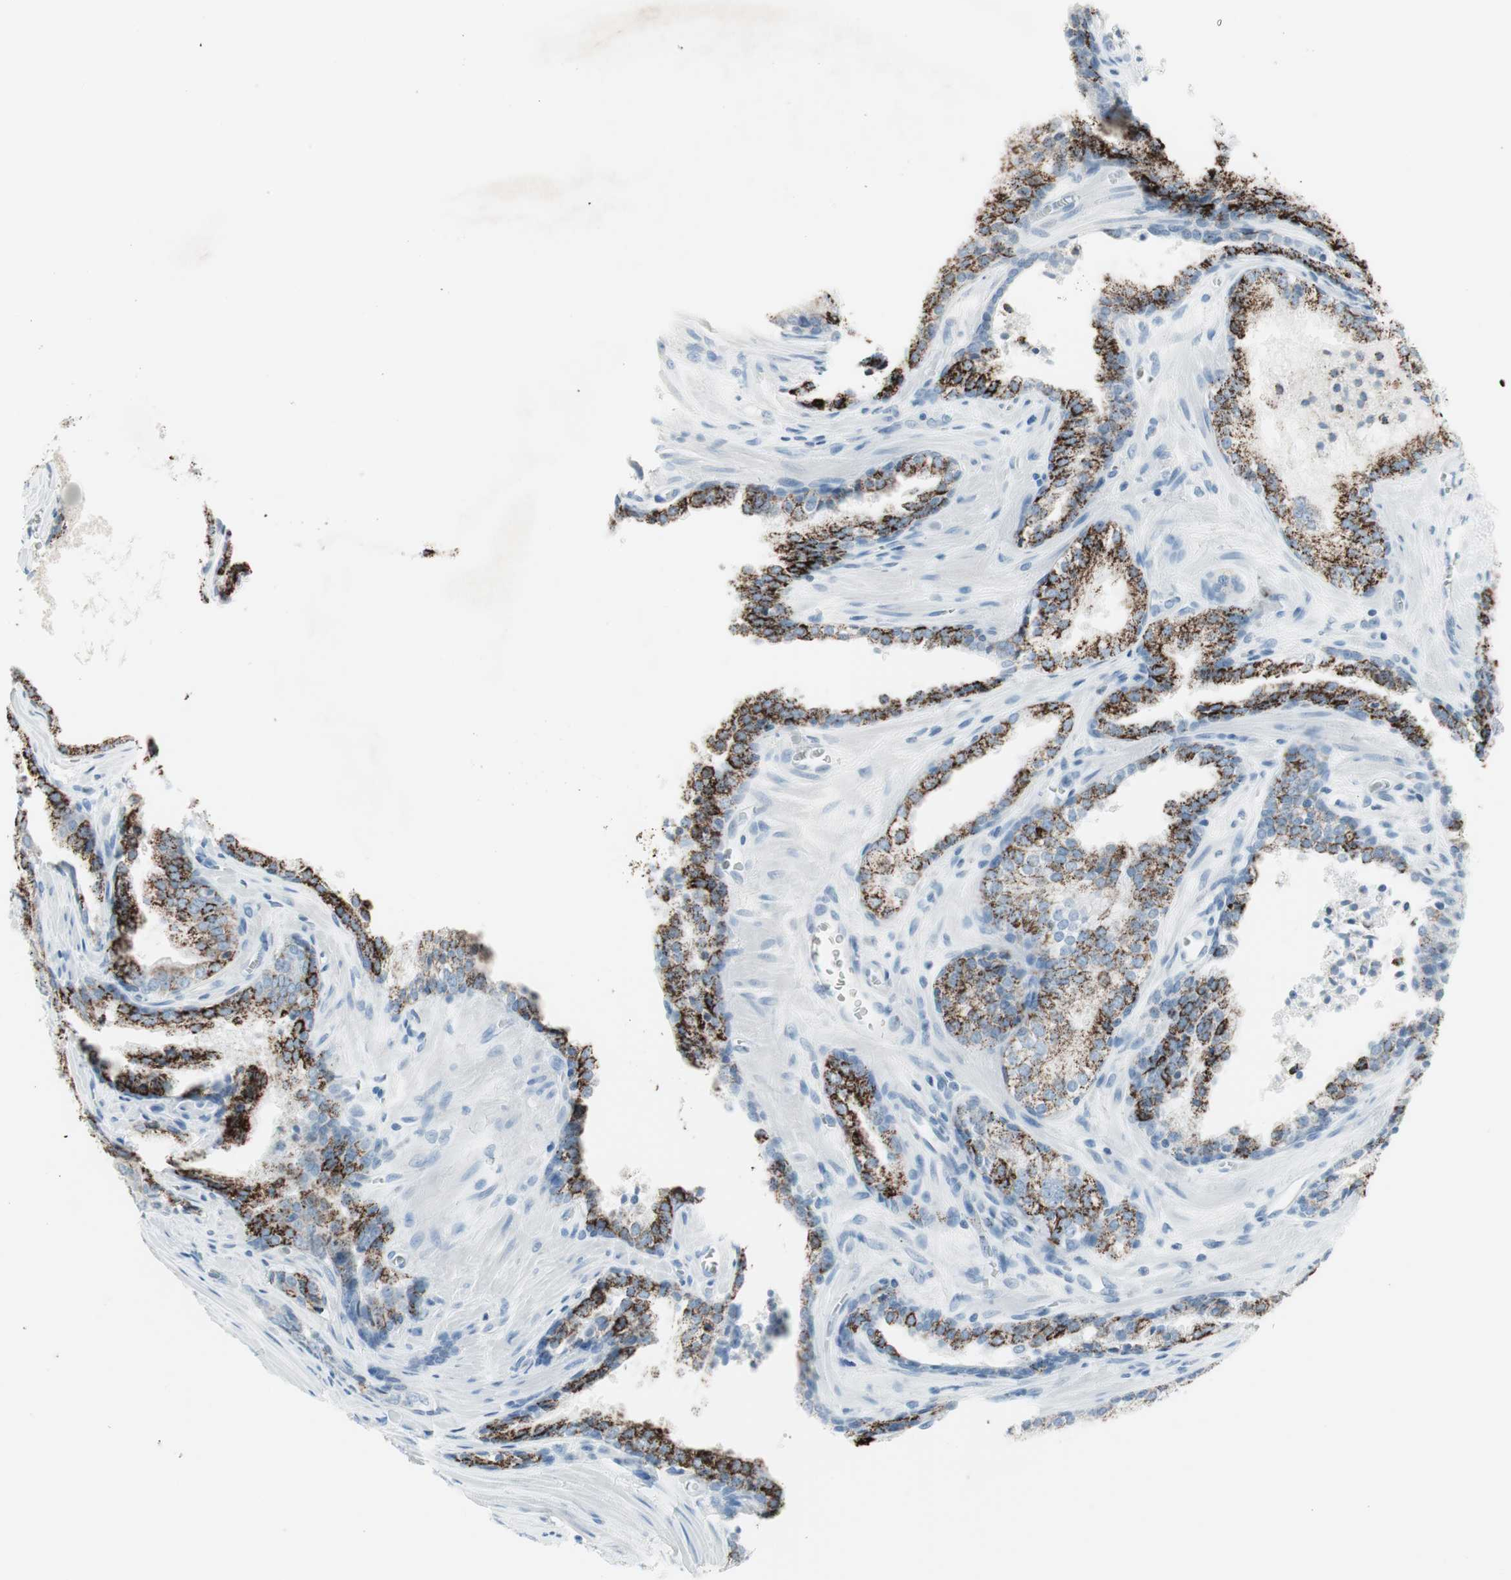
{"staining": {"intensity": "strong", "quantity": ">75%", "location": "cytoplasmic/membranous"}, "tissue": "prostate cancer", "cell_type": "Tumor cells", "image_type": "cancer", "snomed": [{"axis": "morphology", "description": "Adenocarcinoma, Low grade"}, {"axis": "topography", "description": "Prostate"}], "caption": "The histopathology image reveals staining of adenocarcinoma (low-grade) (prostate), revealing strong cytoplasmic/membranous protein staining (brown color) within tumor cells.", "gene": "ARG2", "patient": {"sex": "male", "age": 60}}